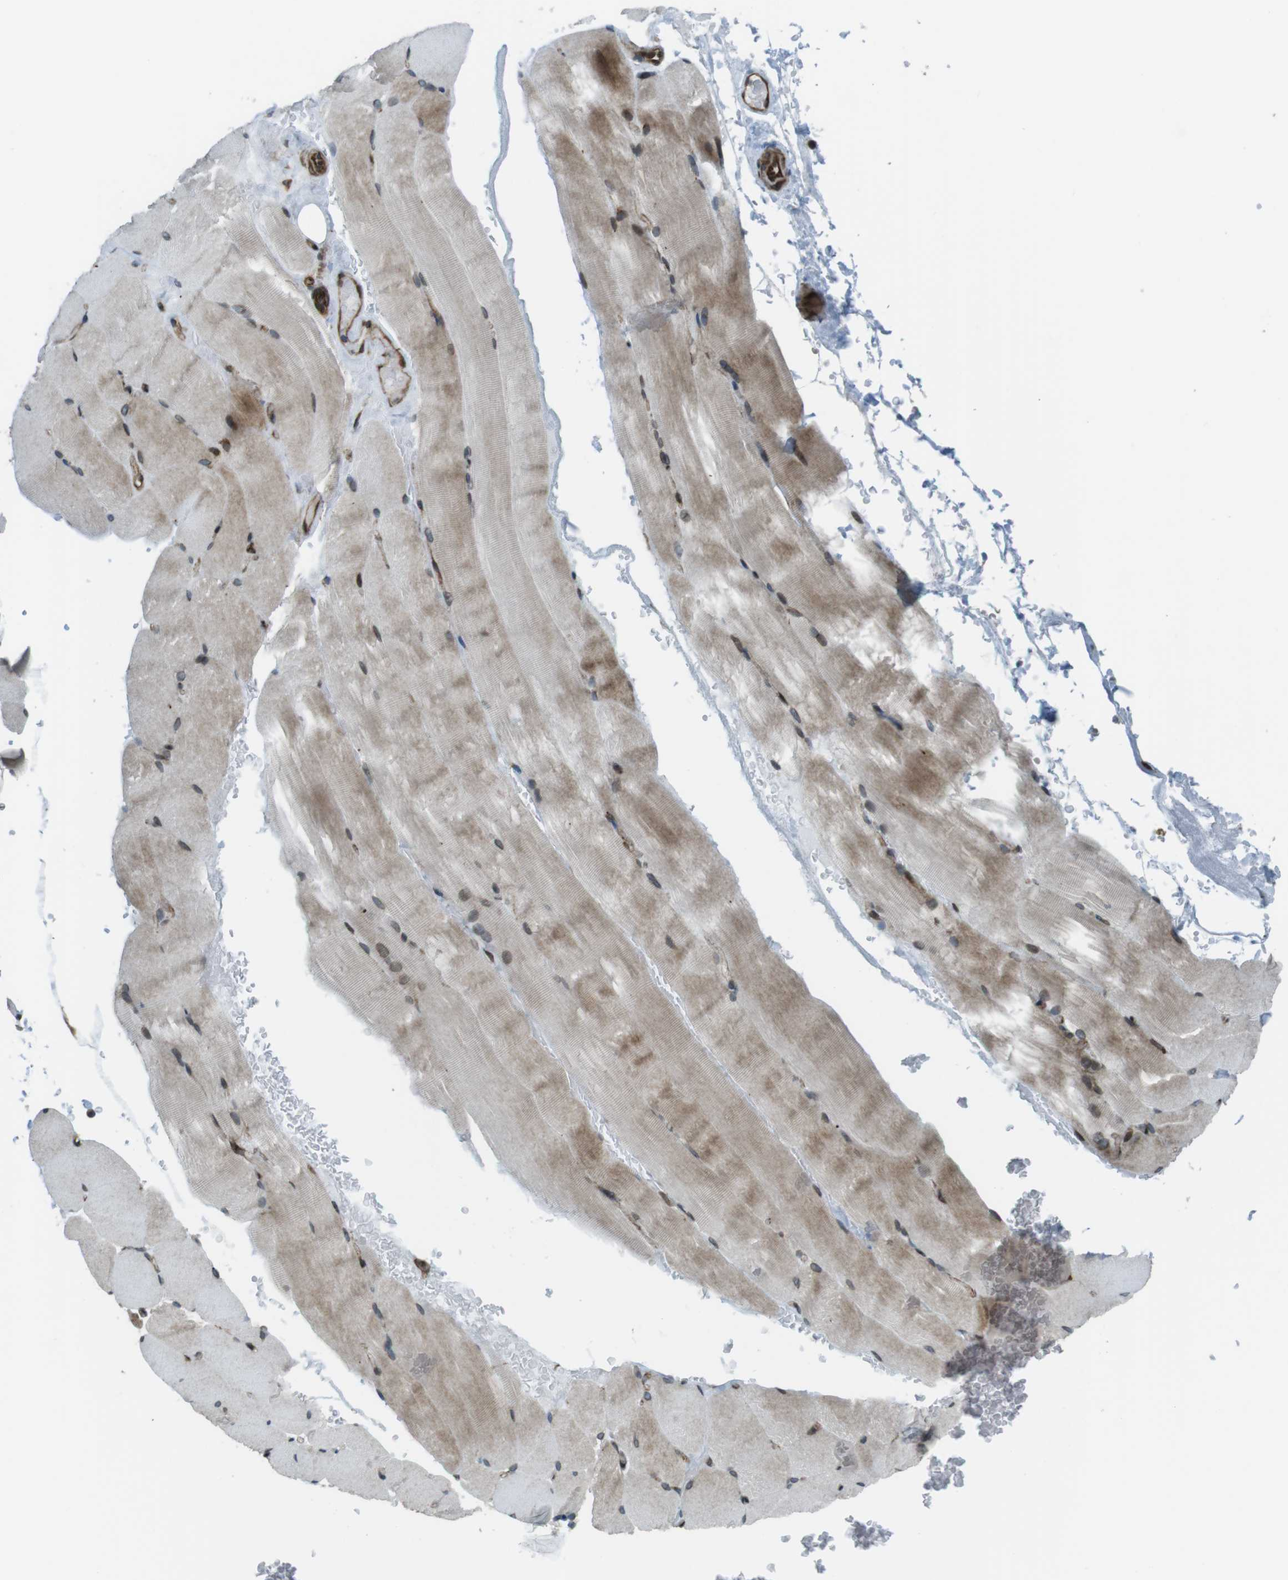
{"staining": {"intensity": "weak", "quantity": "25%-75%", "location": "cytoplasmic/membranous"}, "tissue": "skeletal muscle", "cell_type": "Myocytes", "image_type": "normal", "snomed": [{"axis": "morphology", "description": "Normal tissue, NOS"}, {"axis": "topography", "description": "Skeletal muscle"}, {"axis": "topography", "description": "Parathyroid gland"}], "caption": "Brown immunohistochemical staining in normal human skeletal muscle displays weak cytoplasmic/membranous positivity in approximately 25%-75% of myocytes.", "gene": "ZNF330", "patient": {"sex": "female", "age": 37}}